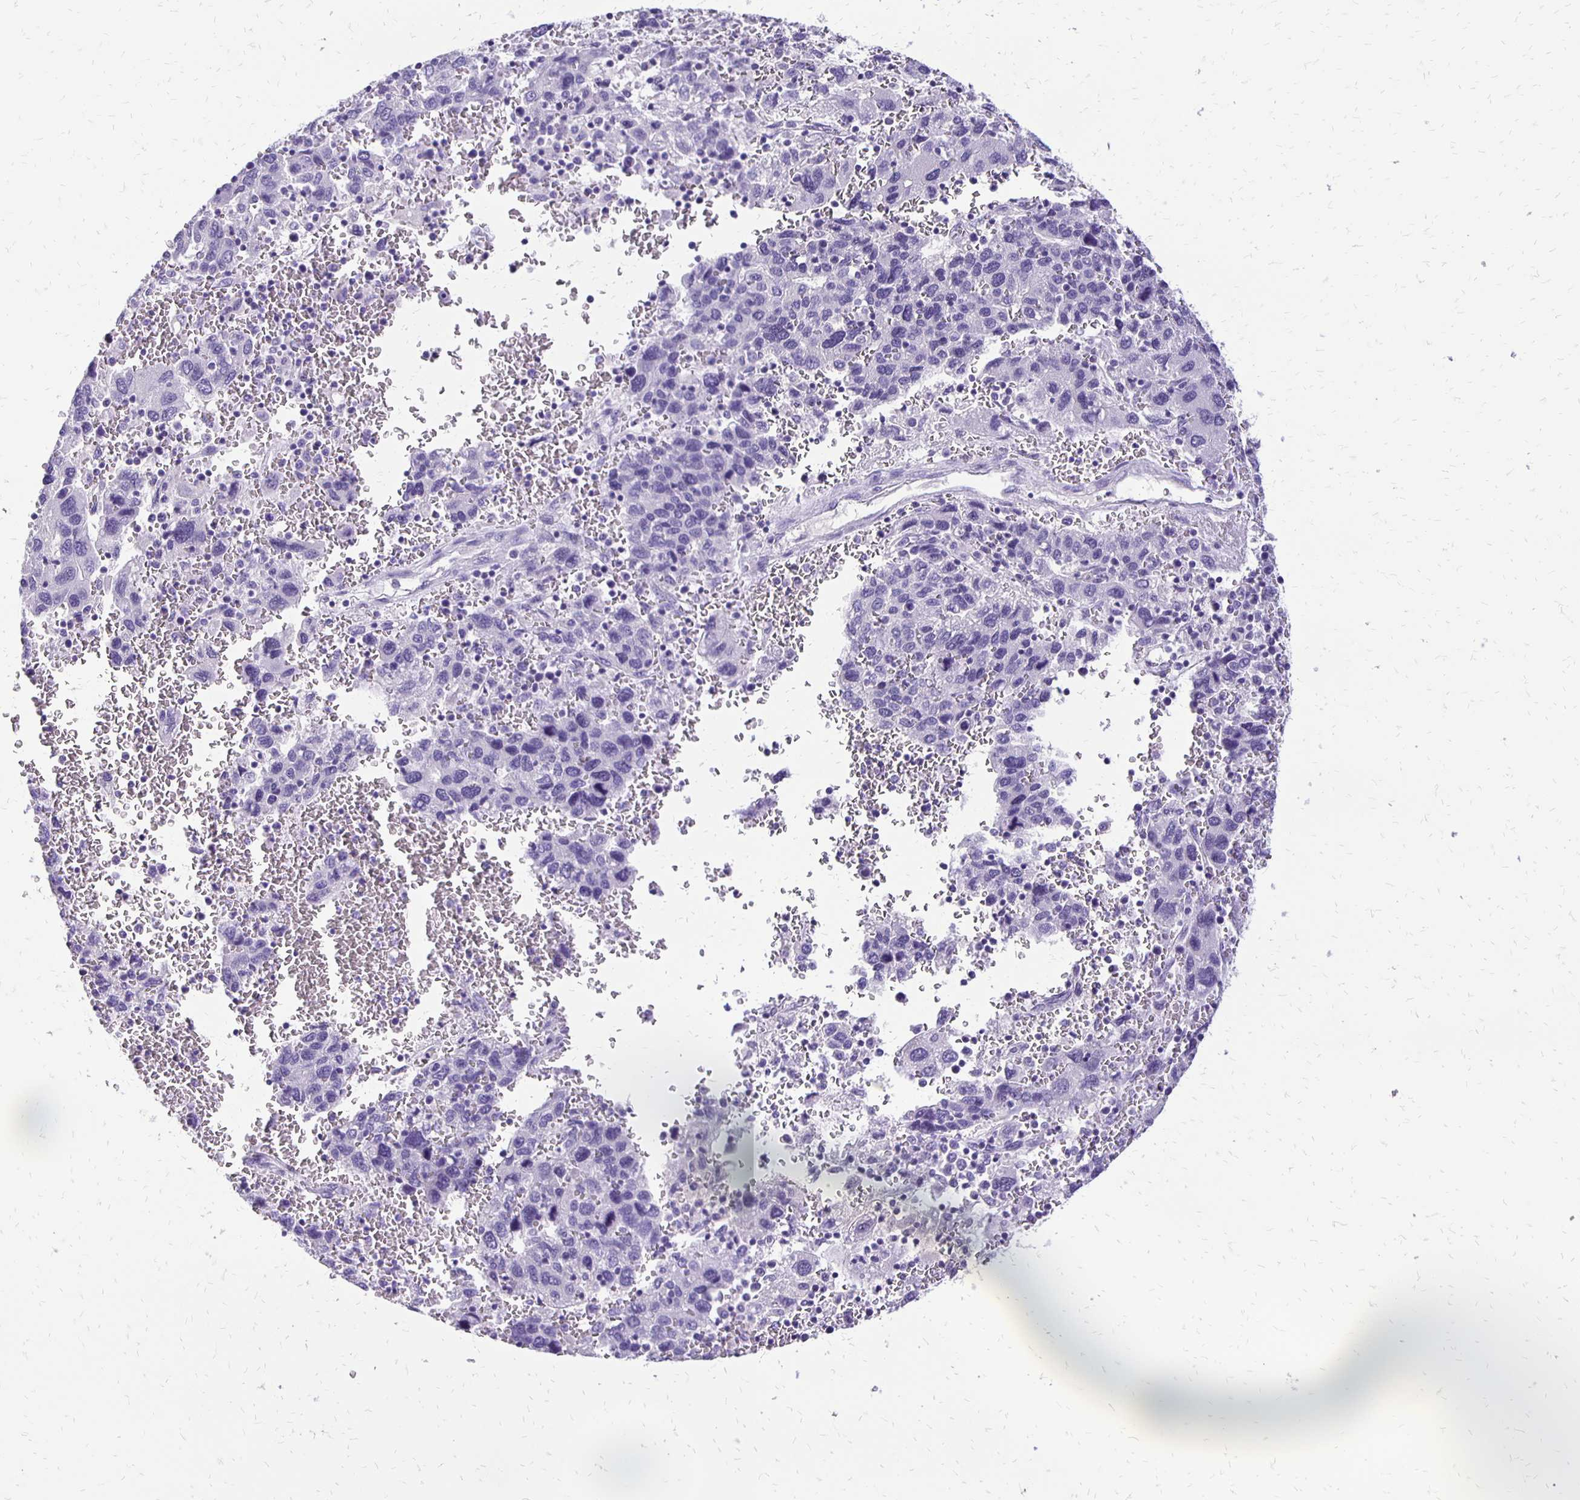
{"staining": {"intensity": "negative", "quantity": "none", "location": "none"}, "tissue": "liver cancer", "cell_type": "Tumor cells", "image_type": "cancer", "snomed": [{"axis": "morphology", "description": "Carcinoma, Hepatocellular, NOS"}, {"axis": "topography", "description": "Liver"}], "caption": "The photomicrograph displays no significant expression in tumor cells of liver cancer.", "gene": "ANKRD45", "patient": {"sex": "male", "age": 69}}